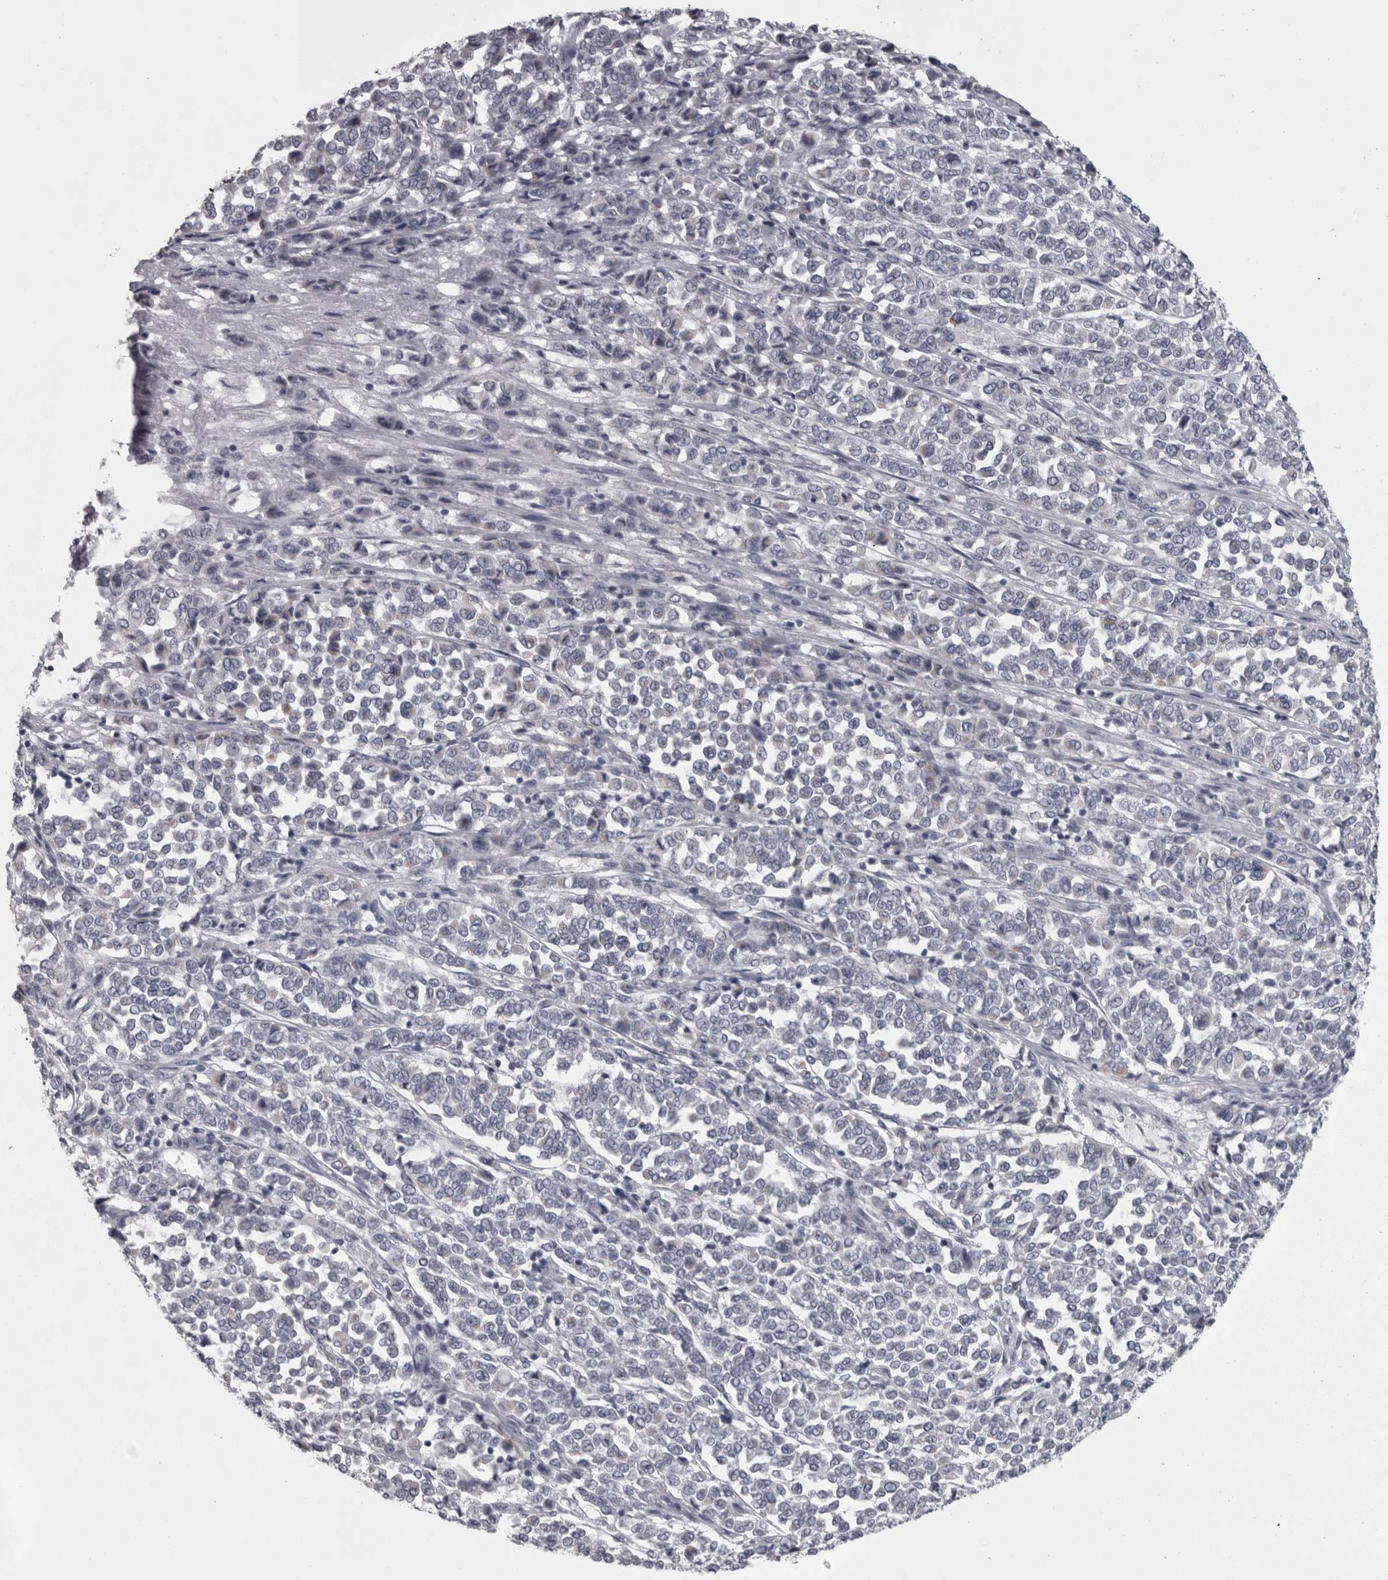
{"staining": {"intensity": "negative", "quantity": "none", "location": "none"}, "tissue": "melanoma", "cell_type": "Tumor cells", "image_type": "cancer", "snomed": [{"axis": "morphology", "description": "Malignant melanoma, Metastatic site"}, {"axis": "topography", "description": "Pancreas"}], "caption": "The image reveals no significant expression in tumor cells of melanoma.", "gene": "DBT", "patient": {"sex": "female", "age": 30}}